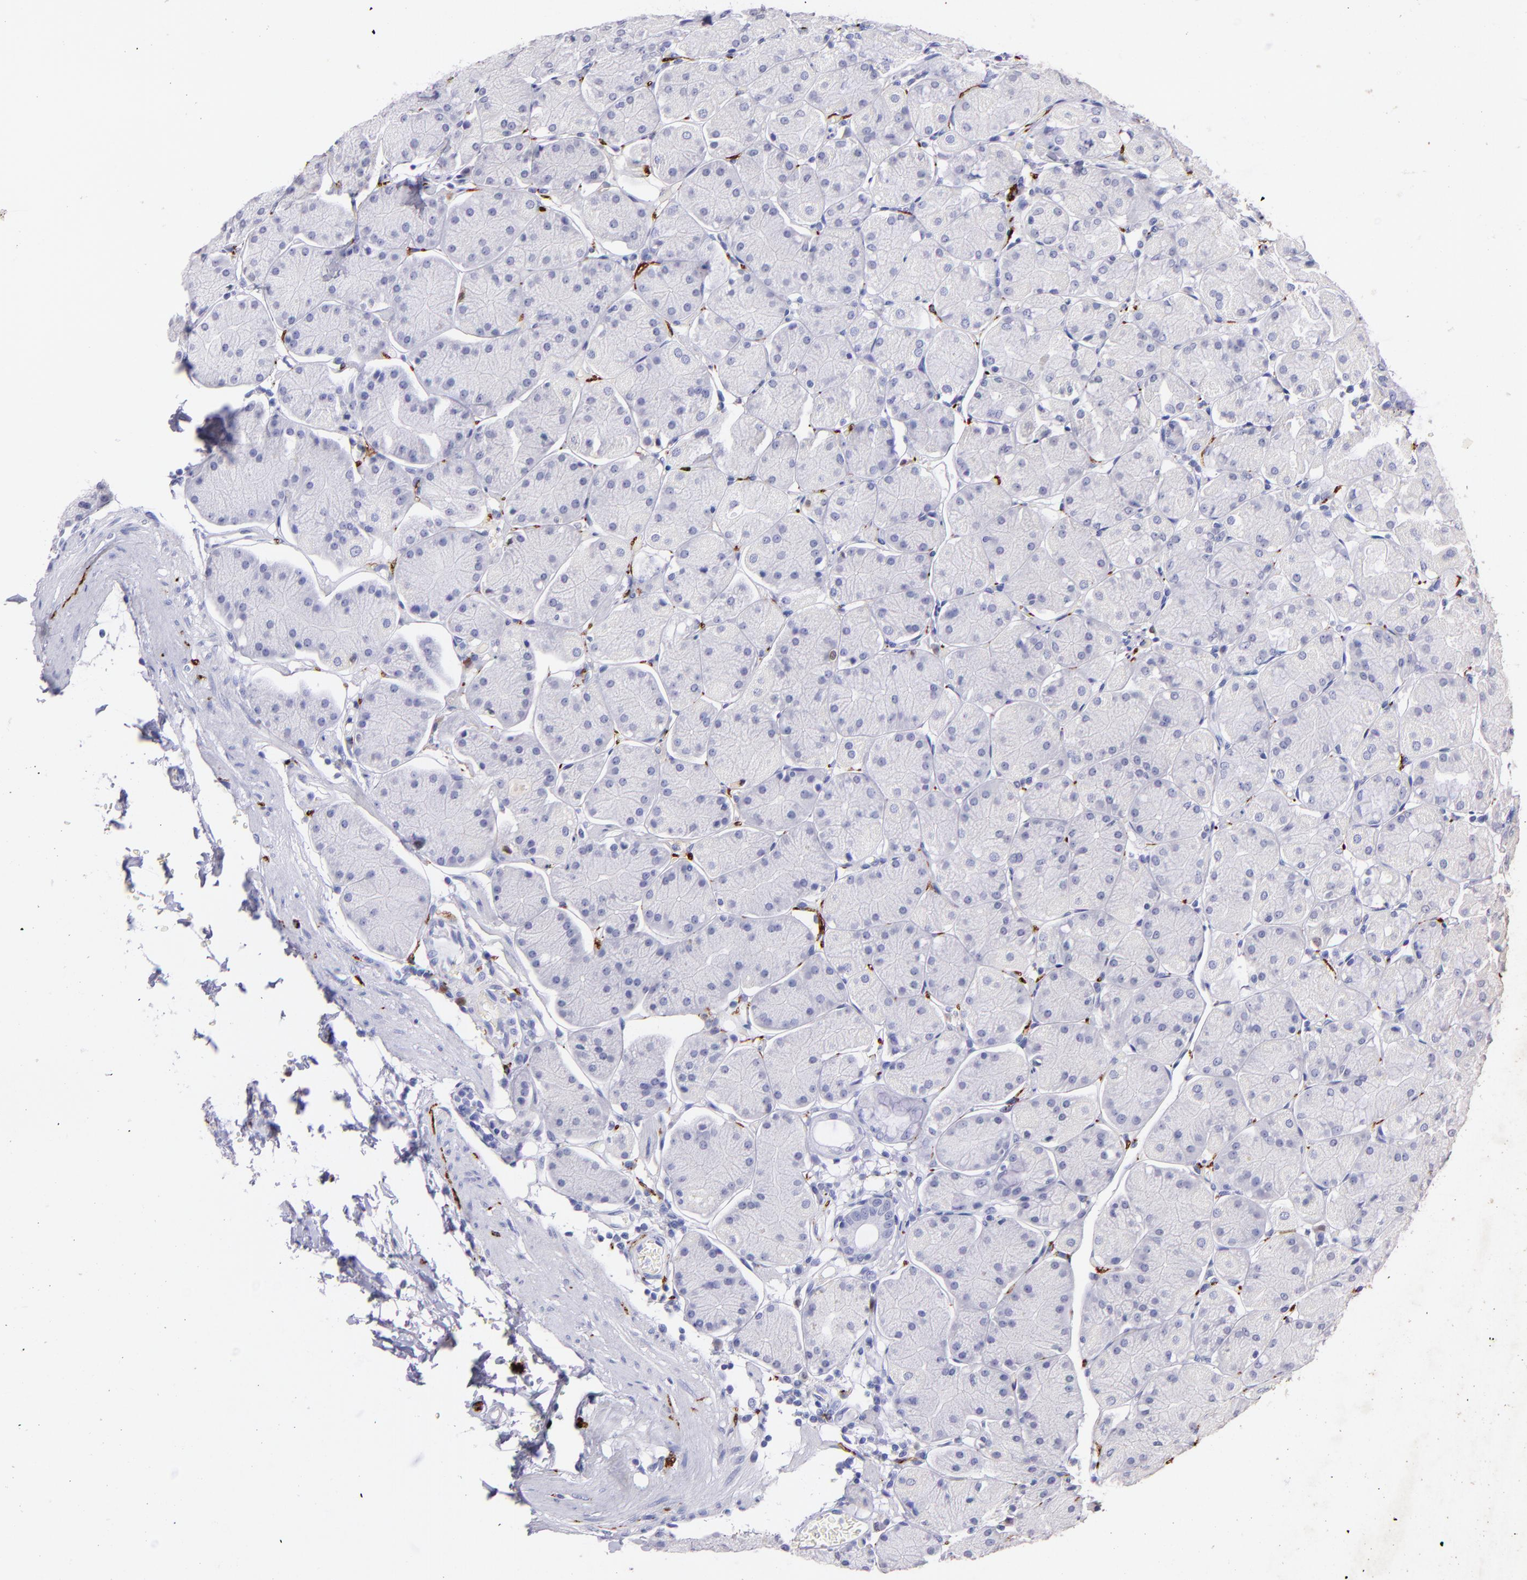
{"staining": {"intensity": "negative", "quantity": "none", "location": "none"}, "tissue": "stomach", "cell_type": "Glandular cells", "image_type": "normal", "snomed": [{"axis": "morphology", "description": "Normal tissue, NOS"}, {"axis": "topography", "description": "Stomach, upper"}, {"axis": "topography", "description": "Stomach"}], "caption": "Immunohistochemical staining of normal stomach reveals no significant staining in glandular cells. (Stains: DAB (3,3'-diaminobenzidine) immunohistochemistry (IHC) with hematoxylin counter stain, Microscopy: brightfield microscopy at high magnification).", "gene": "UCHL1", "patient": {"sex": "male", "age": 76}}